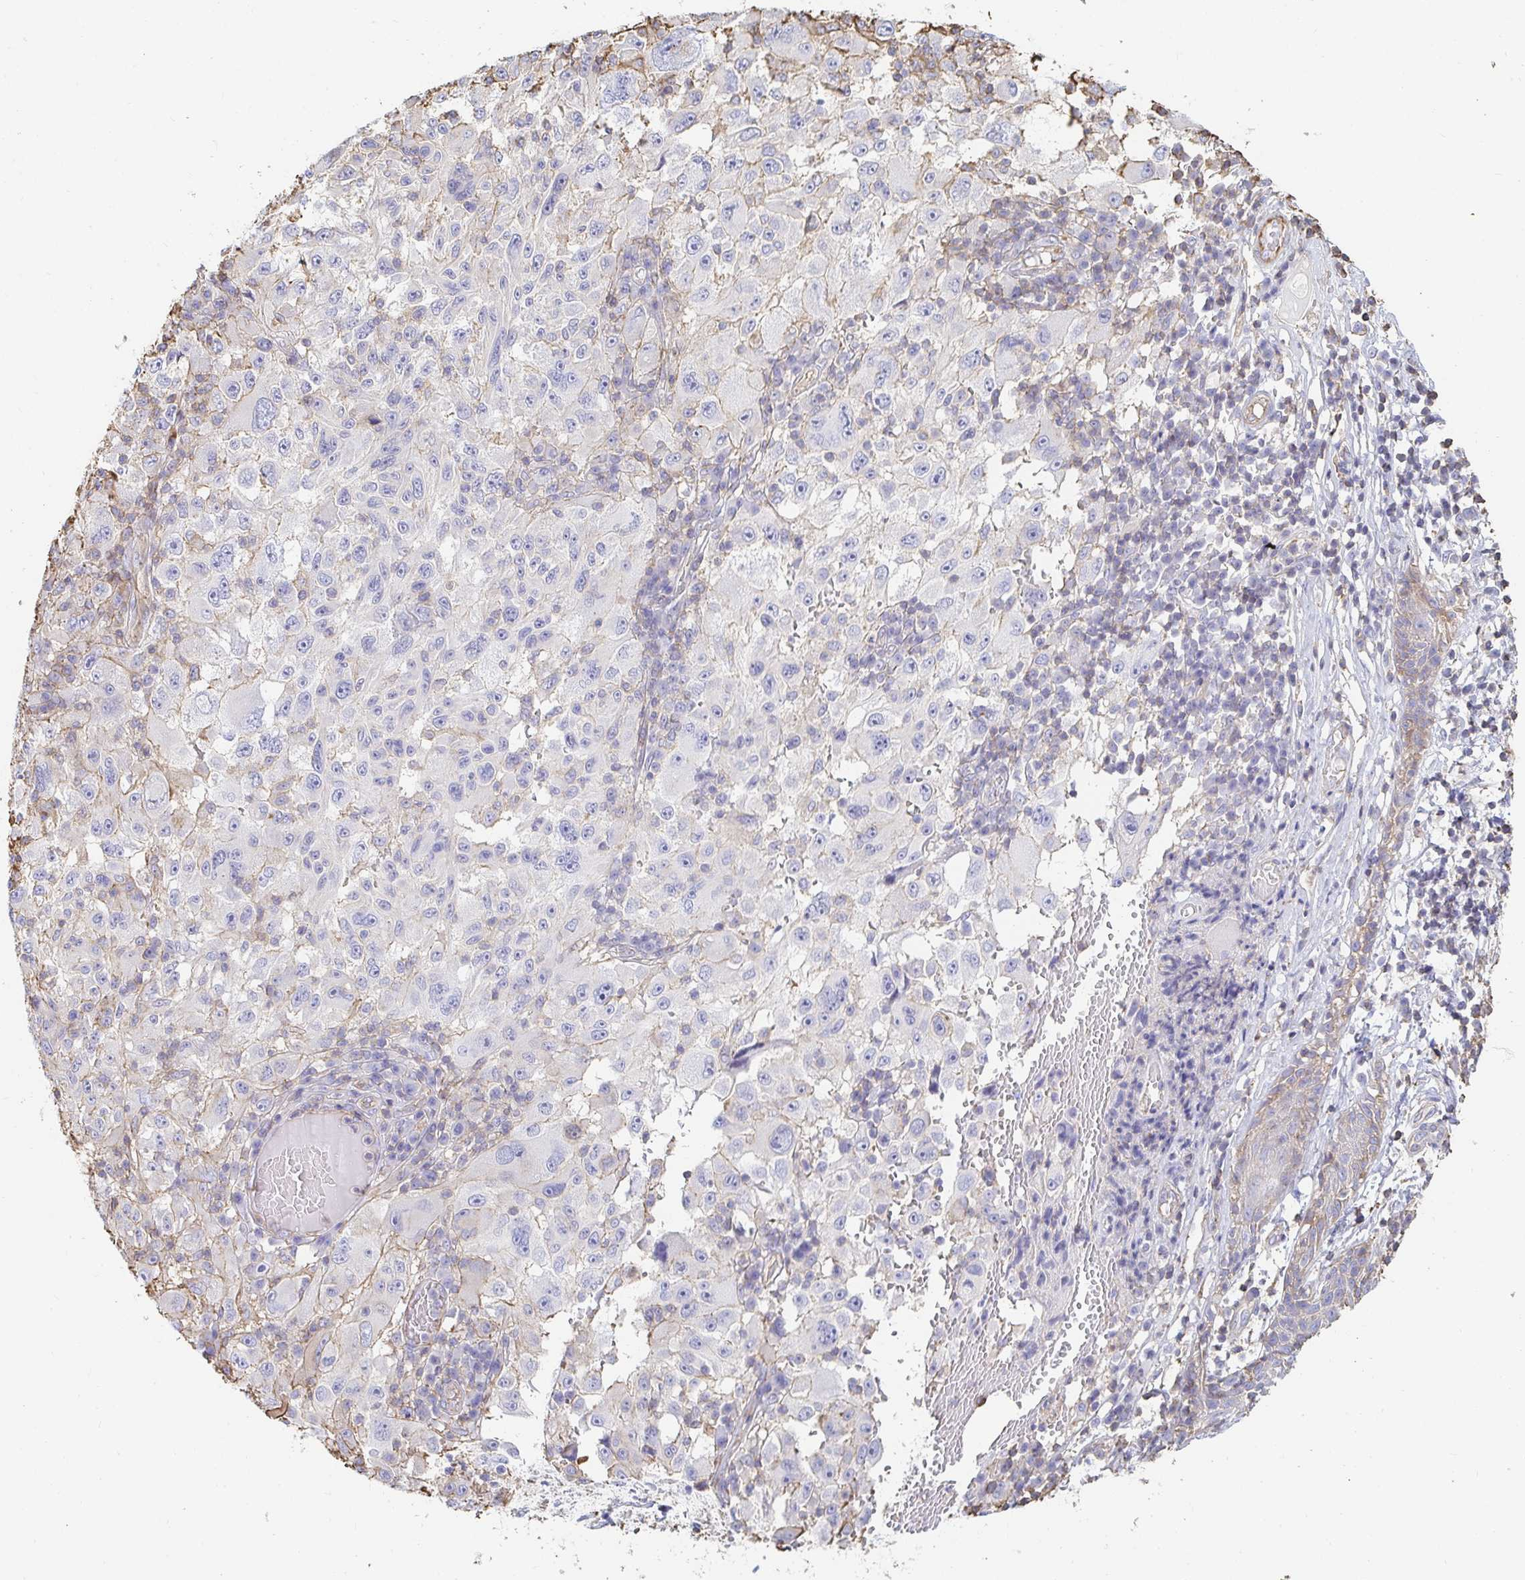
{"staining": {"intensity": "weak", "quantity": "25%-75%", "location": "cytoplasmic/membranous"}, "tissue": "melanoma", "cell_type": "Tumor cells", "image_type": "cancer", "snomed": [{"axis": "morphology", "description": "Malignant melanoma, NOS"}, {"axis": "topography", "description": "Skin"}], "caption": "A high-resolution micrograph shows immunohistochemistry (IHC) staining of melanoma, which shows weak cytoplasmic/membranous staining in approximately 25%-75% of tumor cells. The staining was performed using DAB (3,3'-diaminobenzidine) to visualize the protein expression in brown, while the nuclei were stained in blue with hematoxylin (Magnification: 20x).", "gene": "PTPN14", "patient": {"sex": "female", "age": 71}}